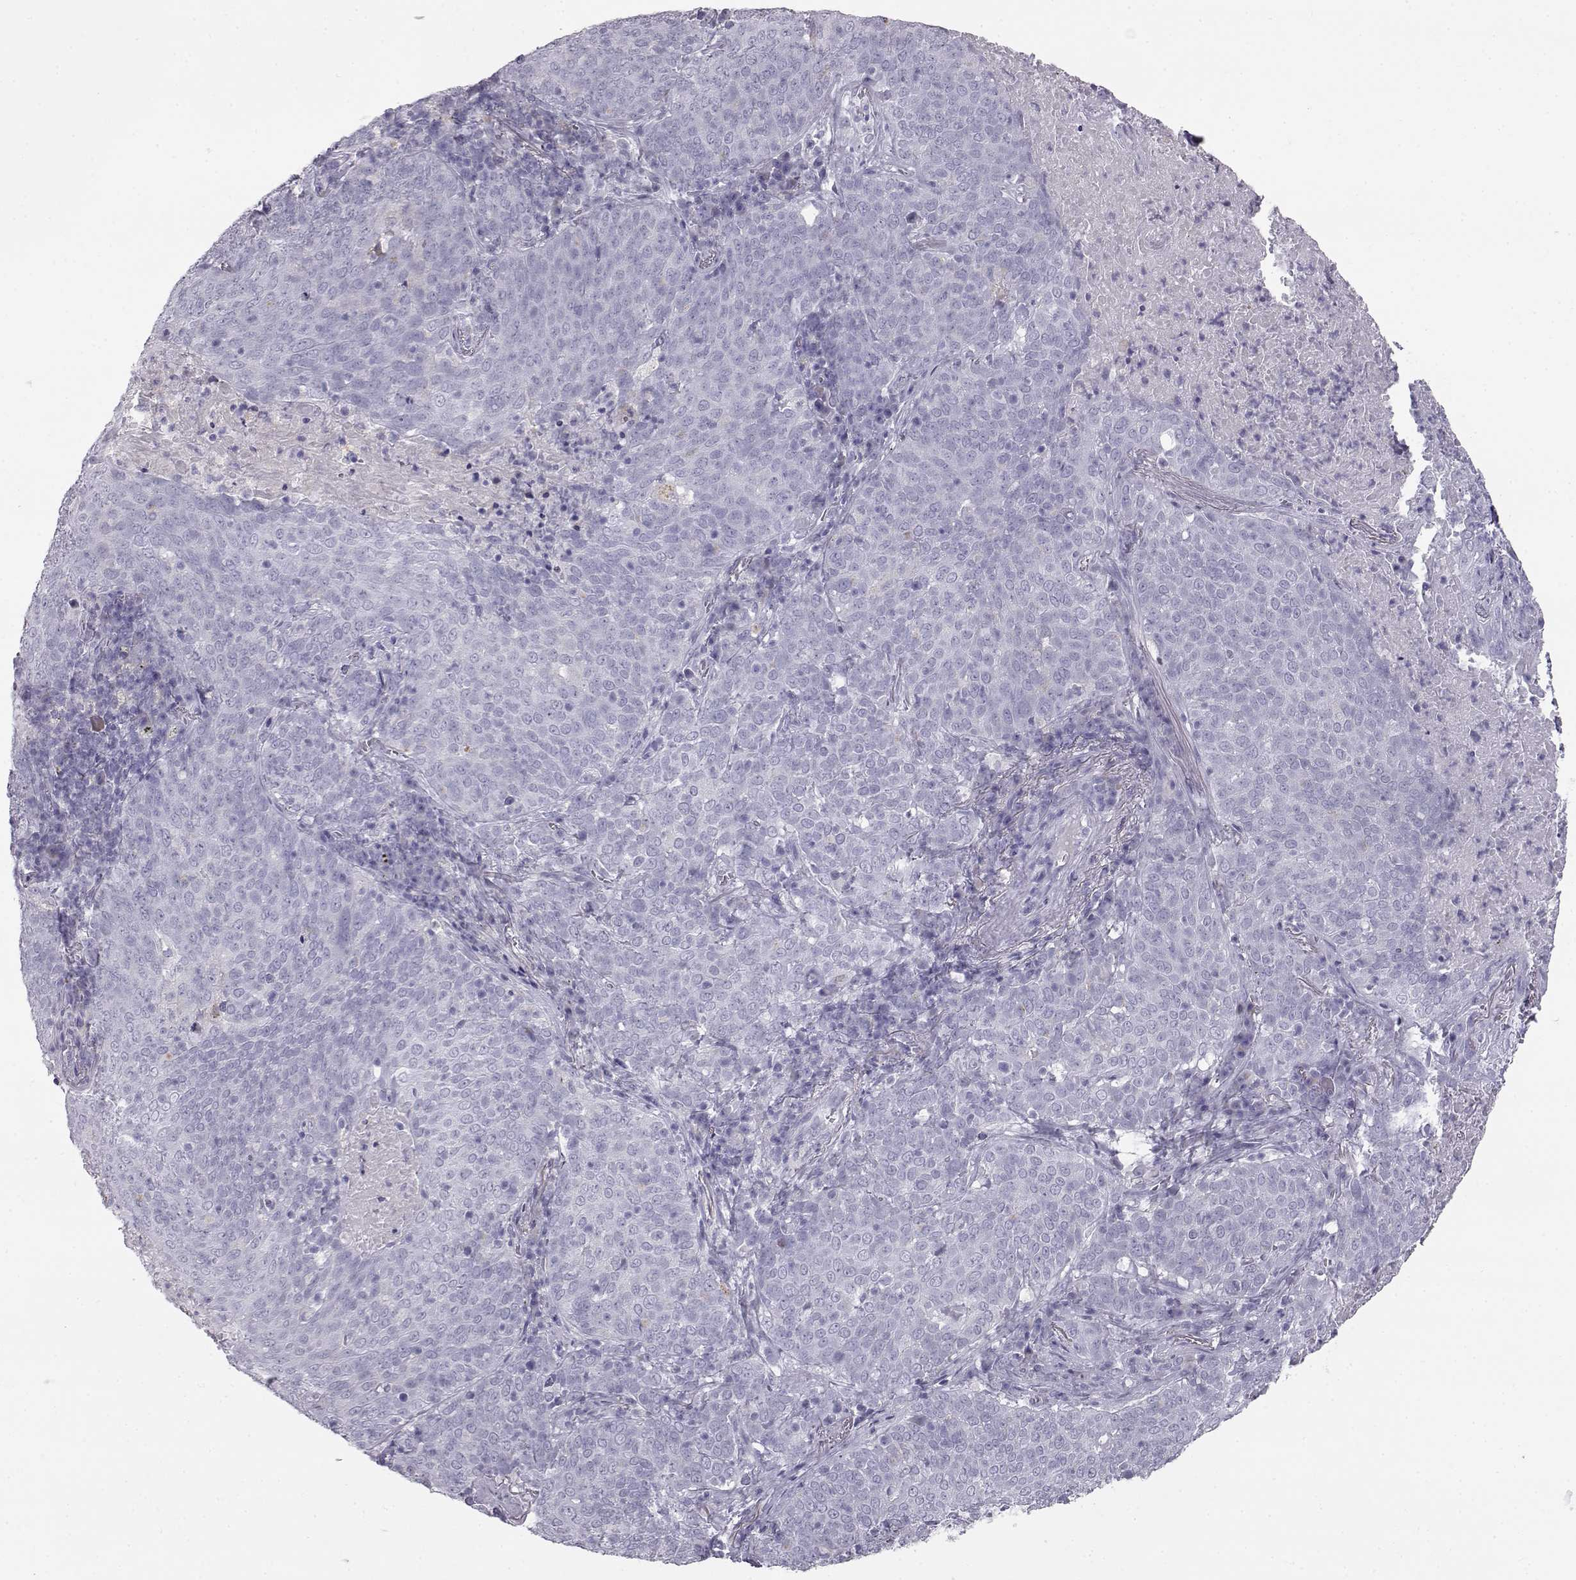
{"staining": {"intensity": "negative", "quantity": "none", "location": "none"}, "tissue": "lung cancer", "cell_type": "Tumor cells", "image_type": "cancer", "snomed": [{"axis": "morphology", "description": "Squamous cell carcinoma, NOS"}, {"axis": "topography", "description": "Lung"}], "caption": "An image of human squamous cell carcinoma (lung) is negative for staining in tumor cells. Brightfield microscopy of immunohistochemistry stained with DAB (brown) and hematoxylin (blue), captured at high magnification.", "gene": "ITLN2", "patient": {"sex": "male", "age": 82}}